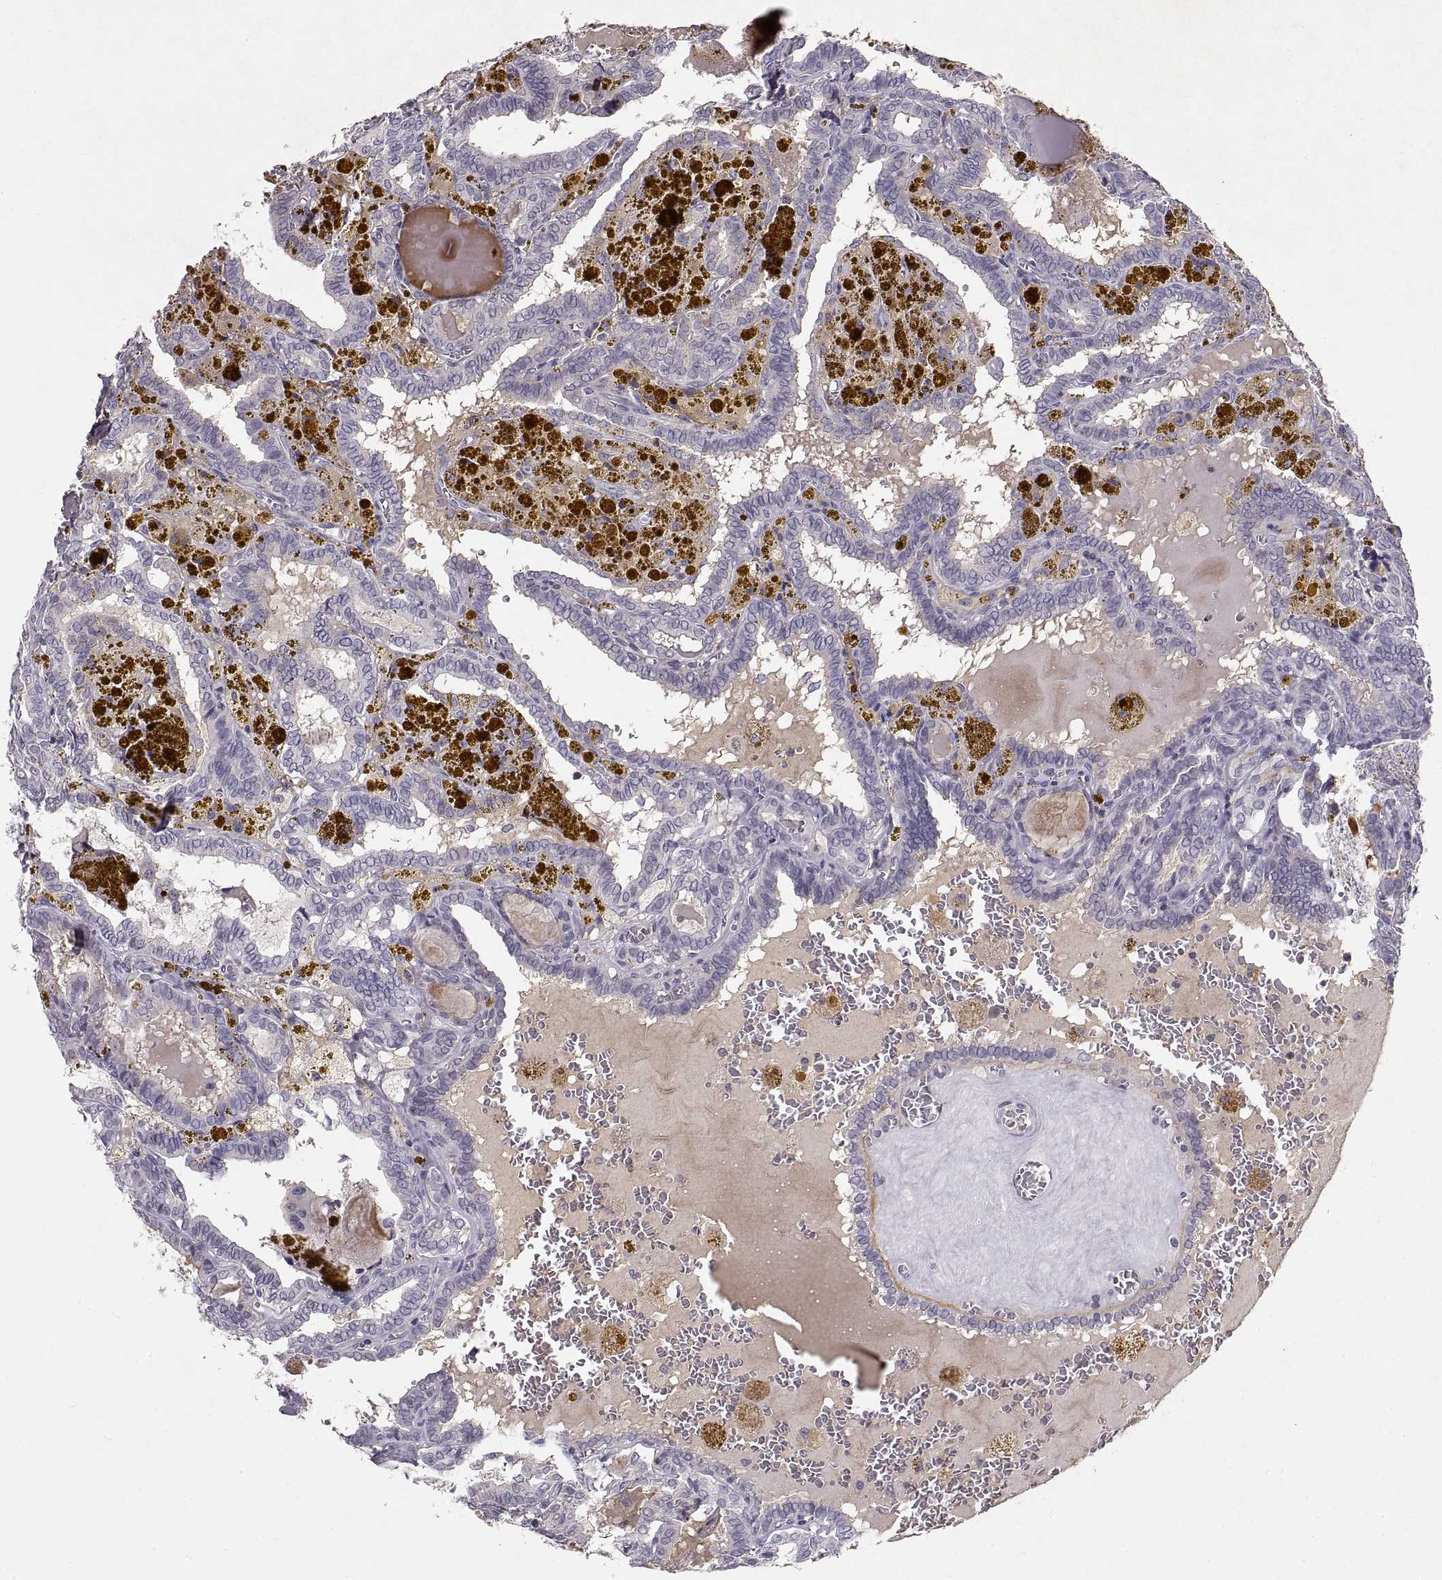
{"staining": {"intensity": "negative", "quantity": "none", "location": "none"}, "tissue": "thyroid cancer", "cell_type": "Tumor cells", "image_type": "cancer", "snomed": [{"axis": "morphology", "description": "Papillary adenocarcinoma, NOS"}, {"axis": "topography", "description": "Thyroid gland"}], "caption": "IHC histopathology image of human thyroid cancer (papillary adenocarcinoma) stained for a protein (brown), which shows no positivity in tumor cells. (DAB (3,3'-diaminobenzidine) IHC with hematoxylin counter stain).", "gene": "ADAM11", "patient": {"sex": "female", "age": 39}}